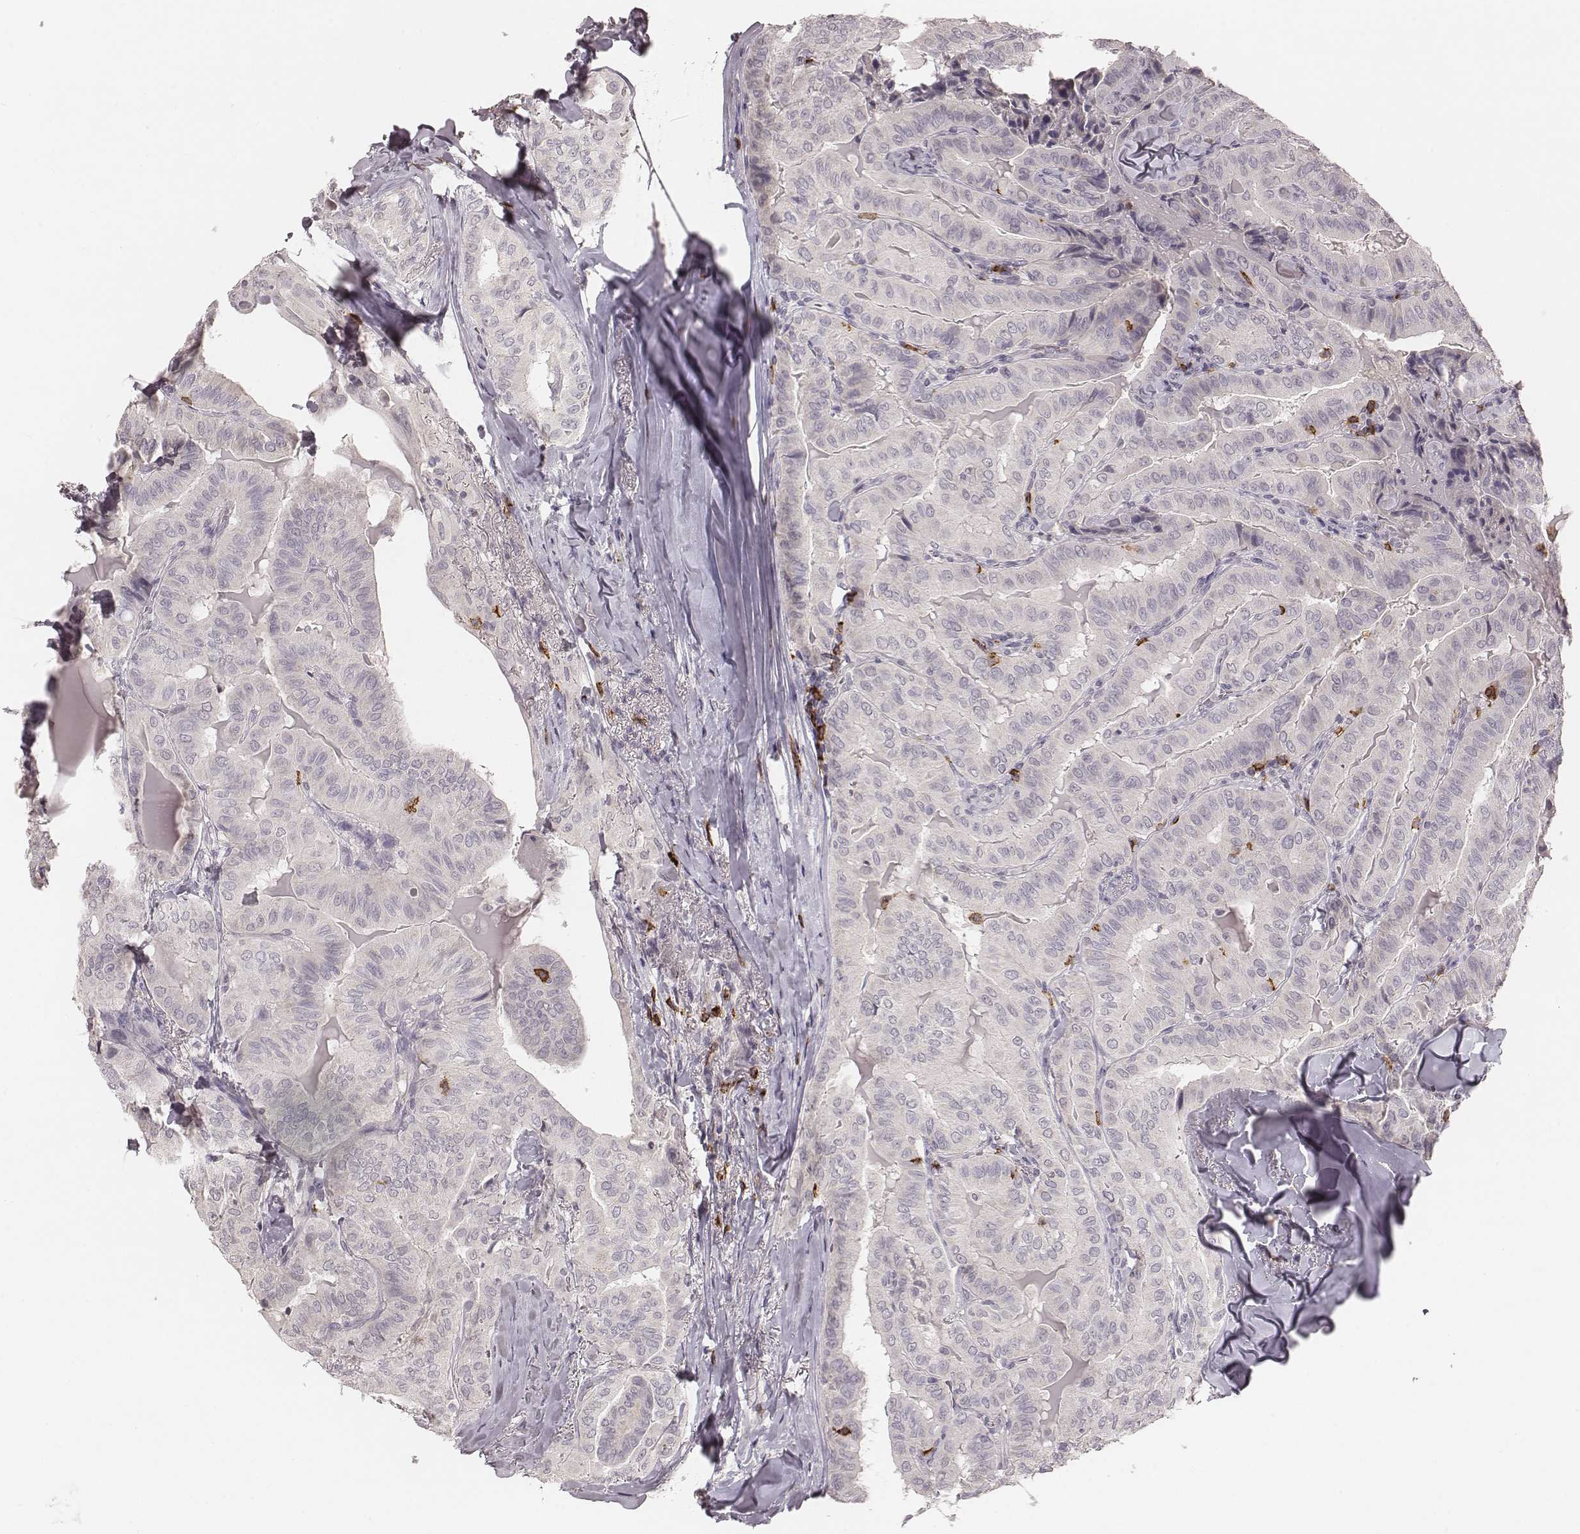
{"staining": {"intensity": "negative", "quantity": "none", "location": "none"}, "tissue": "thyroid cancer", "cell_type": "Tumor cells", "image_type": "cancer", "snomed": [{"axis": "morphology", "description": "Papillary adenocarcinoma, NOS"}, {"axis": "topography", "description": "Thyroid gland"}], "caption": "DAB immunohistochemical staining of human thyroid papillary adenocarcinoma displays no significant staining in tumor cells. (DAB (3,3'-diaminobenzidine) immunohistochemistry visualized using brightfield microscopy, high magnification).", "gene": "CD8A", "patient": {"sex": "female", "age": 68}}